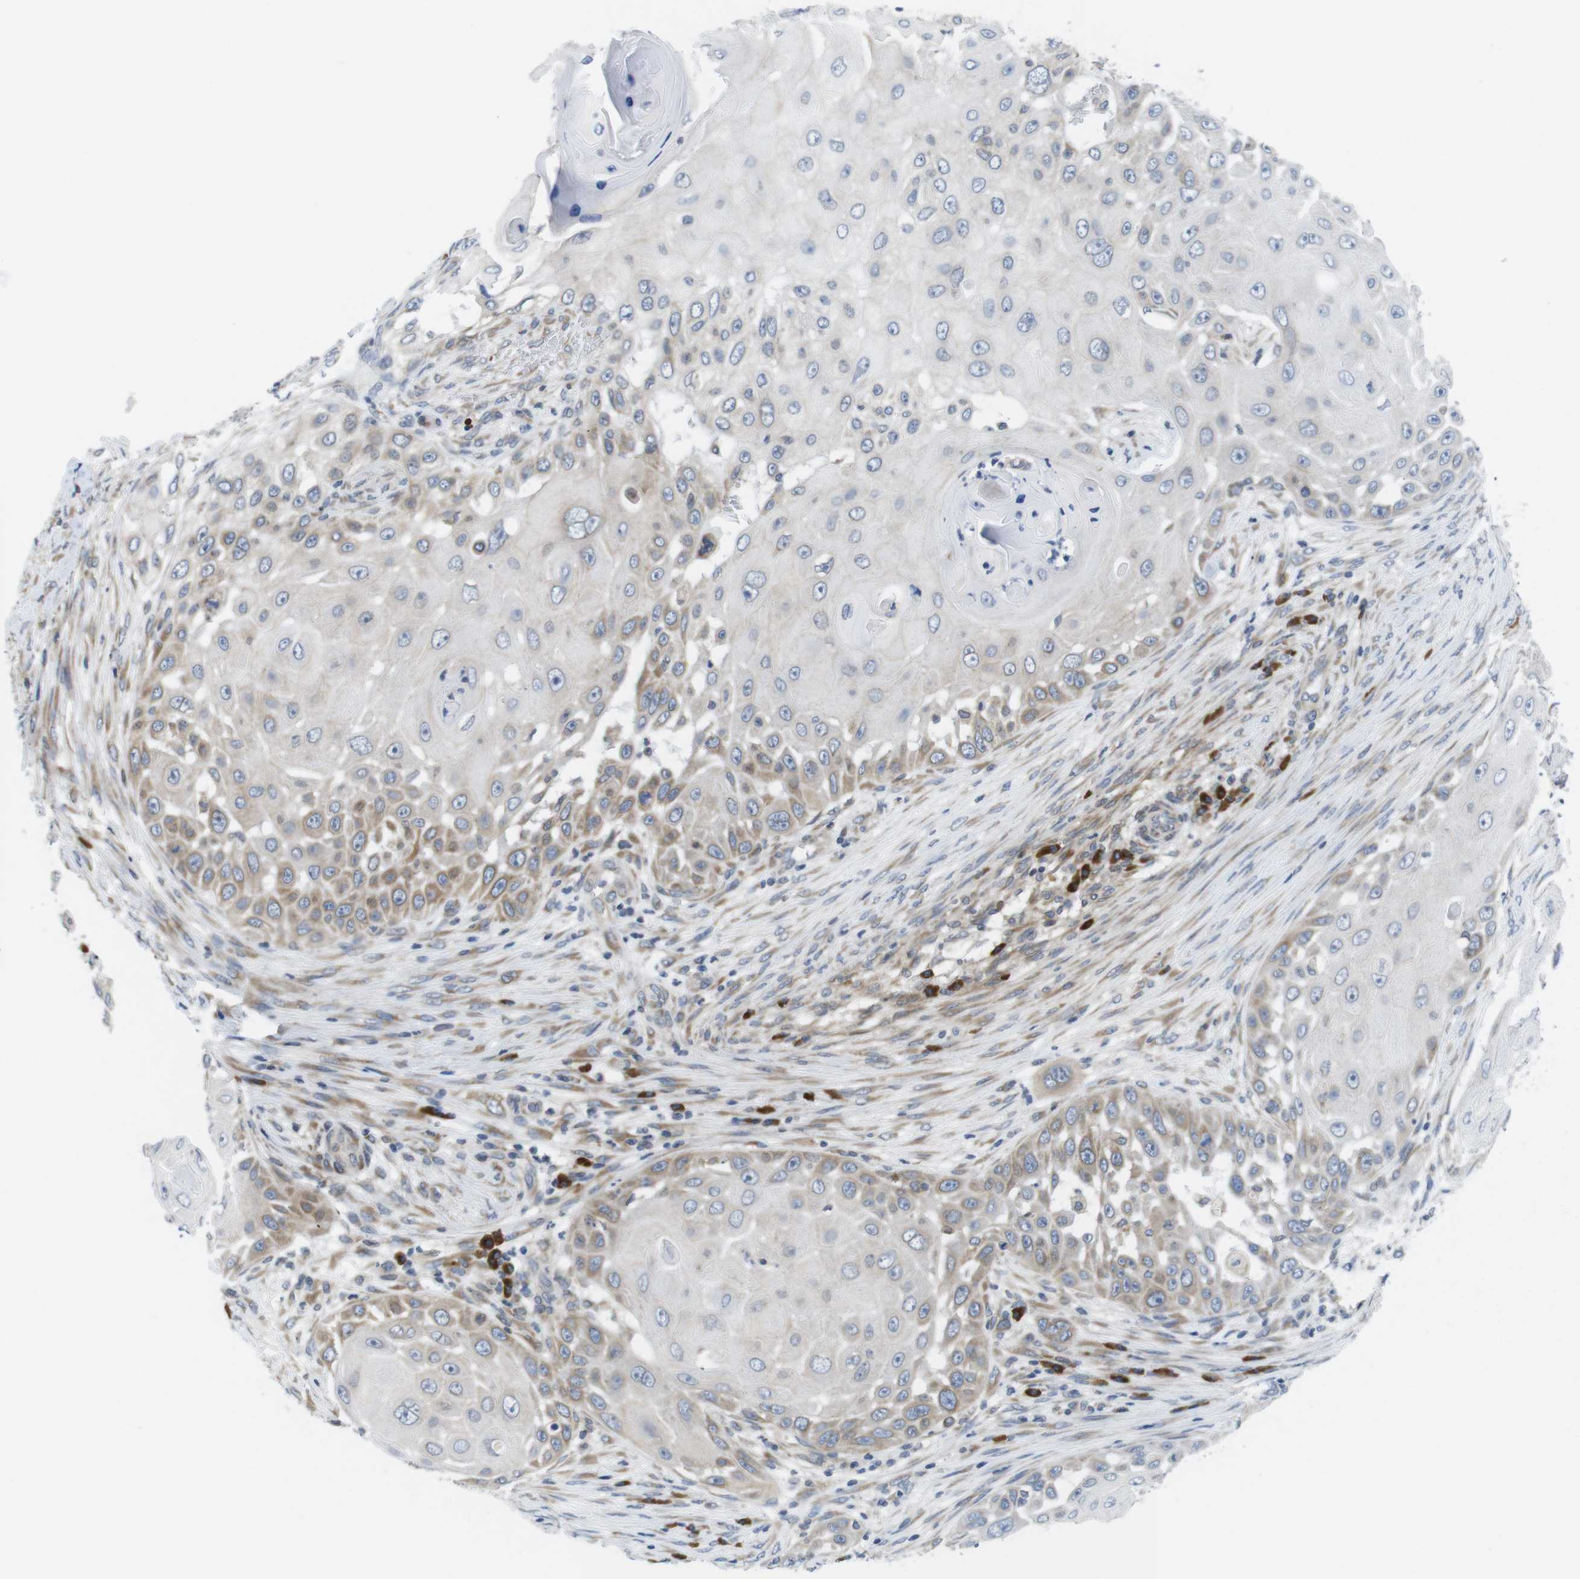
{"staining": {"intensity": "weak", "quantity": "<25%", "location": "cytoplasmic/membranous"}, "tissue": "skin cancer", "cell_type": "Tumor cells", "image_type": "cancer", "snomed": [{"axis": "morphology", "description": "Squamous cell carcinoma, NOS"}, {"axis": "topography", "description": "Skin"}], "caption": "IHC photomicrograph of neoplastic tissue: human skin cancer stained with DAB shows no significant protein positivity in tumor cells.", "gene": "ERGIC3", "patient": {"sex": "female", "age": 44}}